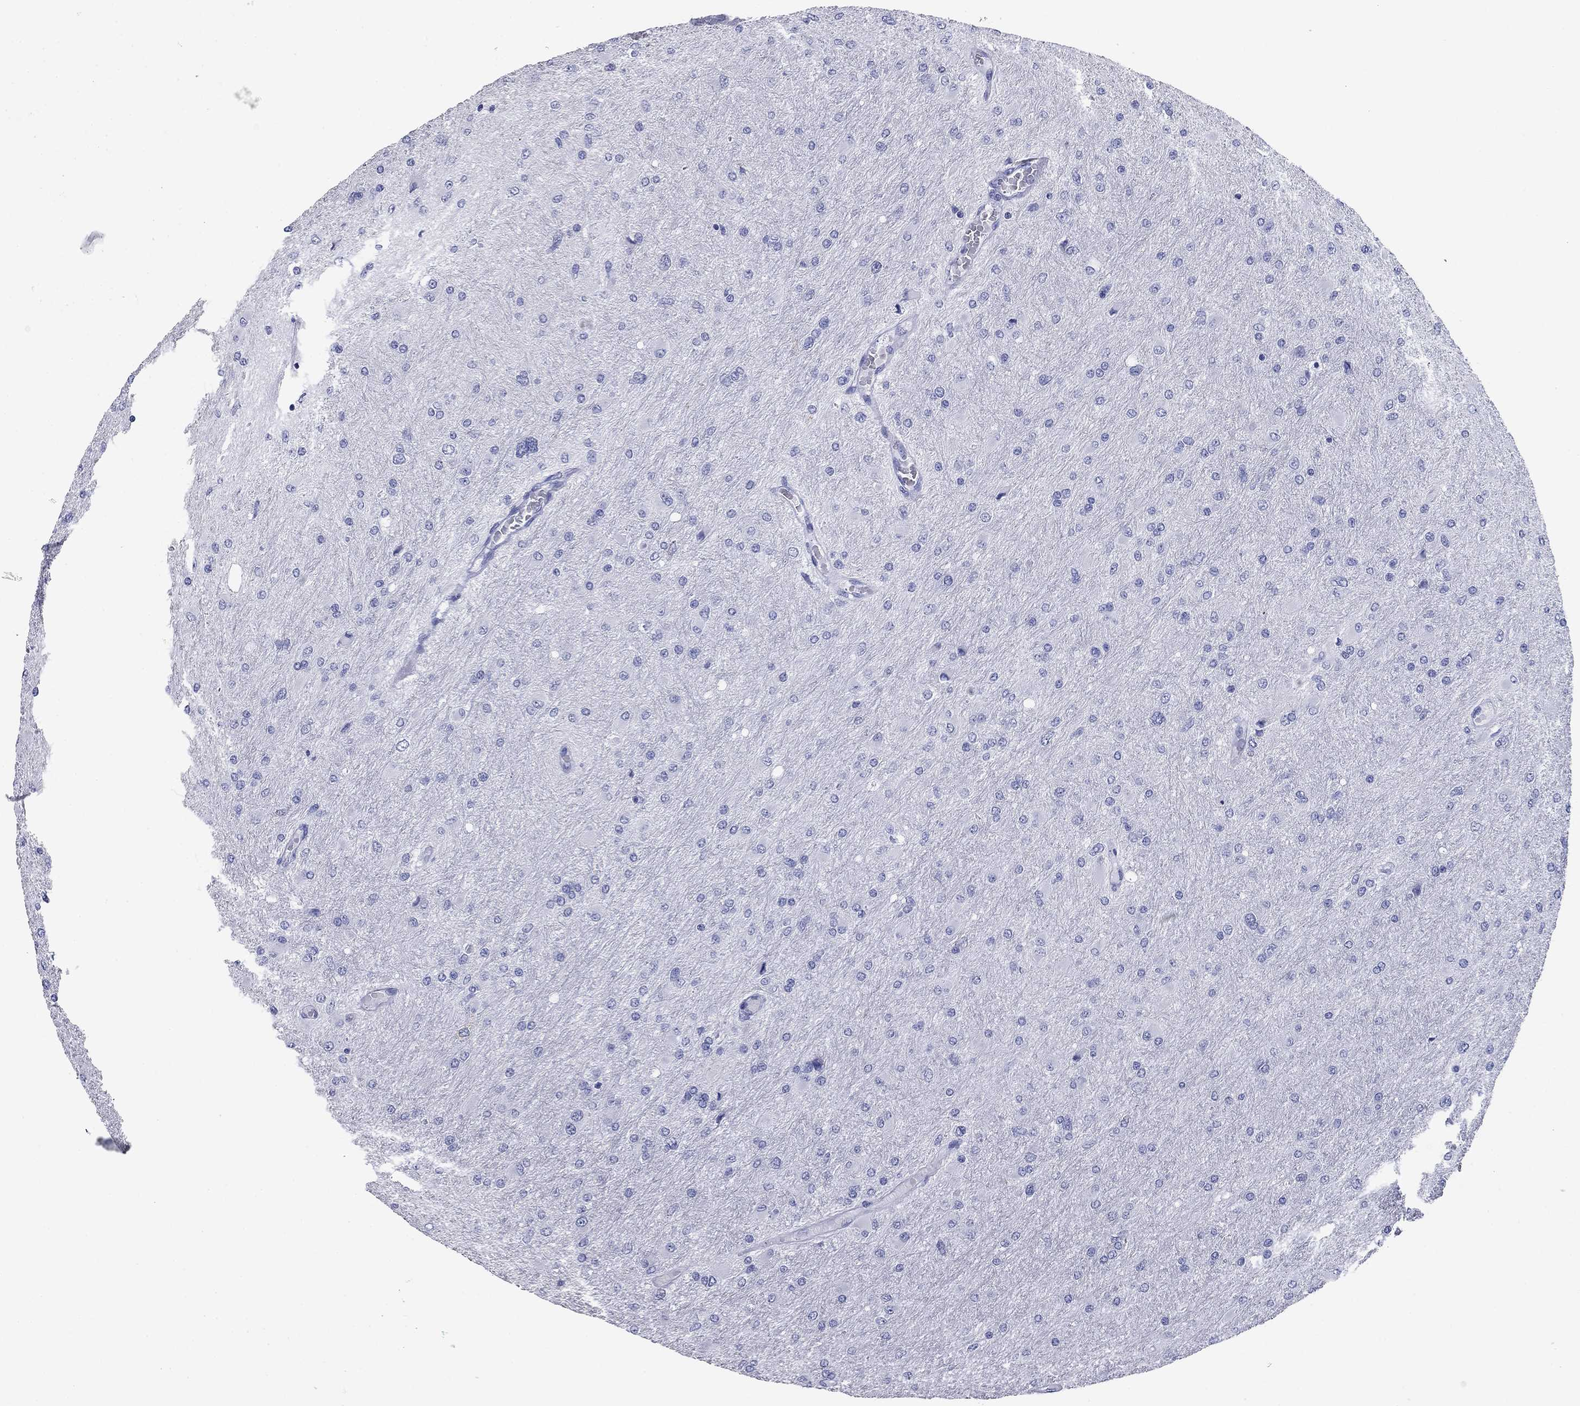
{"staining": {"intensity": "negative", "quantity": "none", "location": "none"}, "tissue": "glioma", "cell_type": "Tumor cells", "image_type": "cancer", "snomed": [{"axis": "morphology", "description": "Glioma, malignant, High grade"}, {"axis": "topography", "description": "Cerebral cortex"}], "caption": "Immunohistochemical staining of glioma shows no significant positivity in tumor cells.", "gene": "NPPA", "patient": {"sex": "female", "age": 36}}